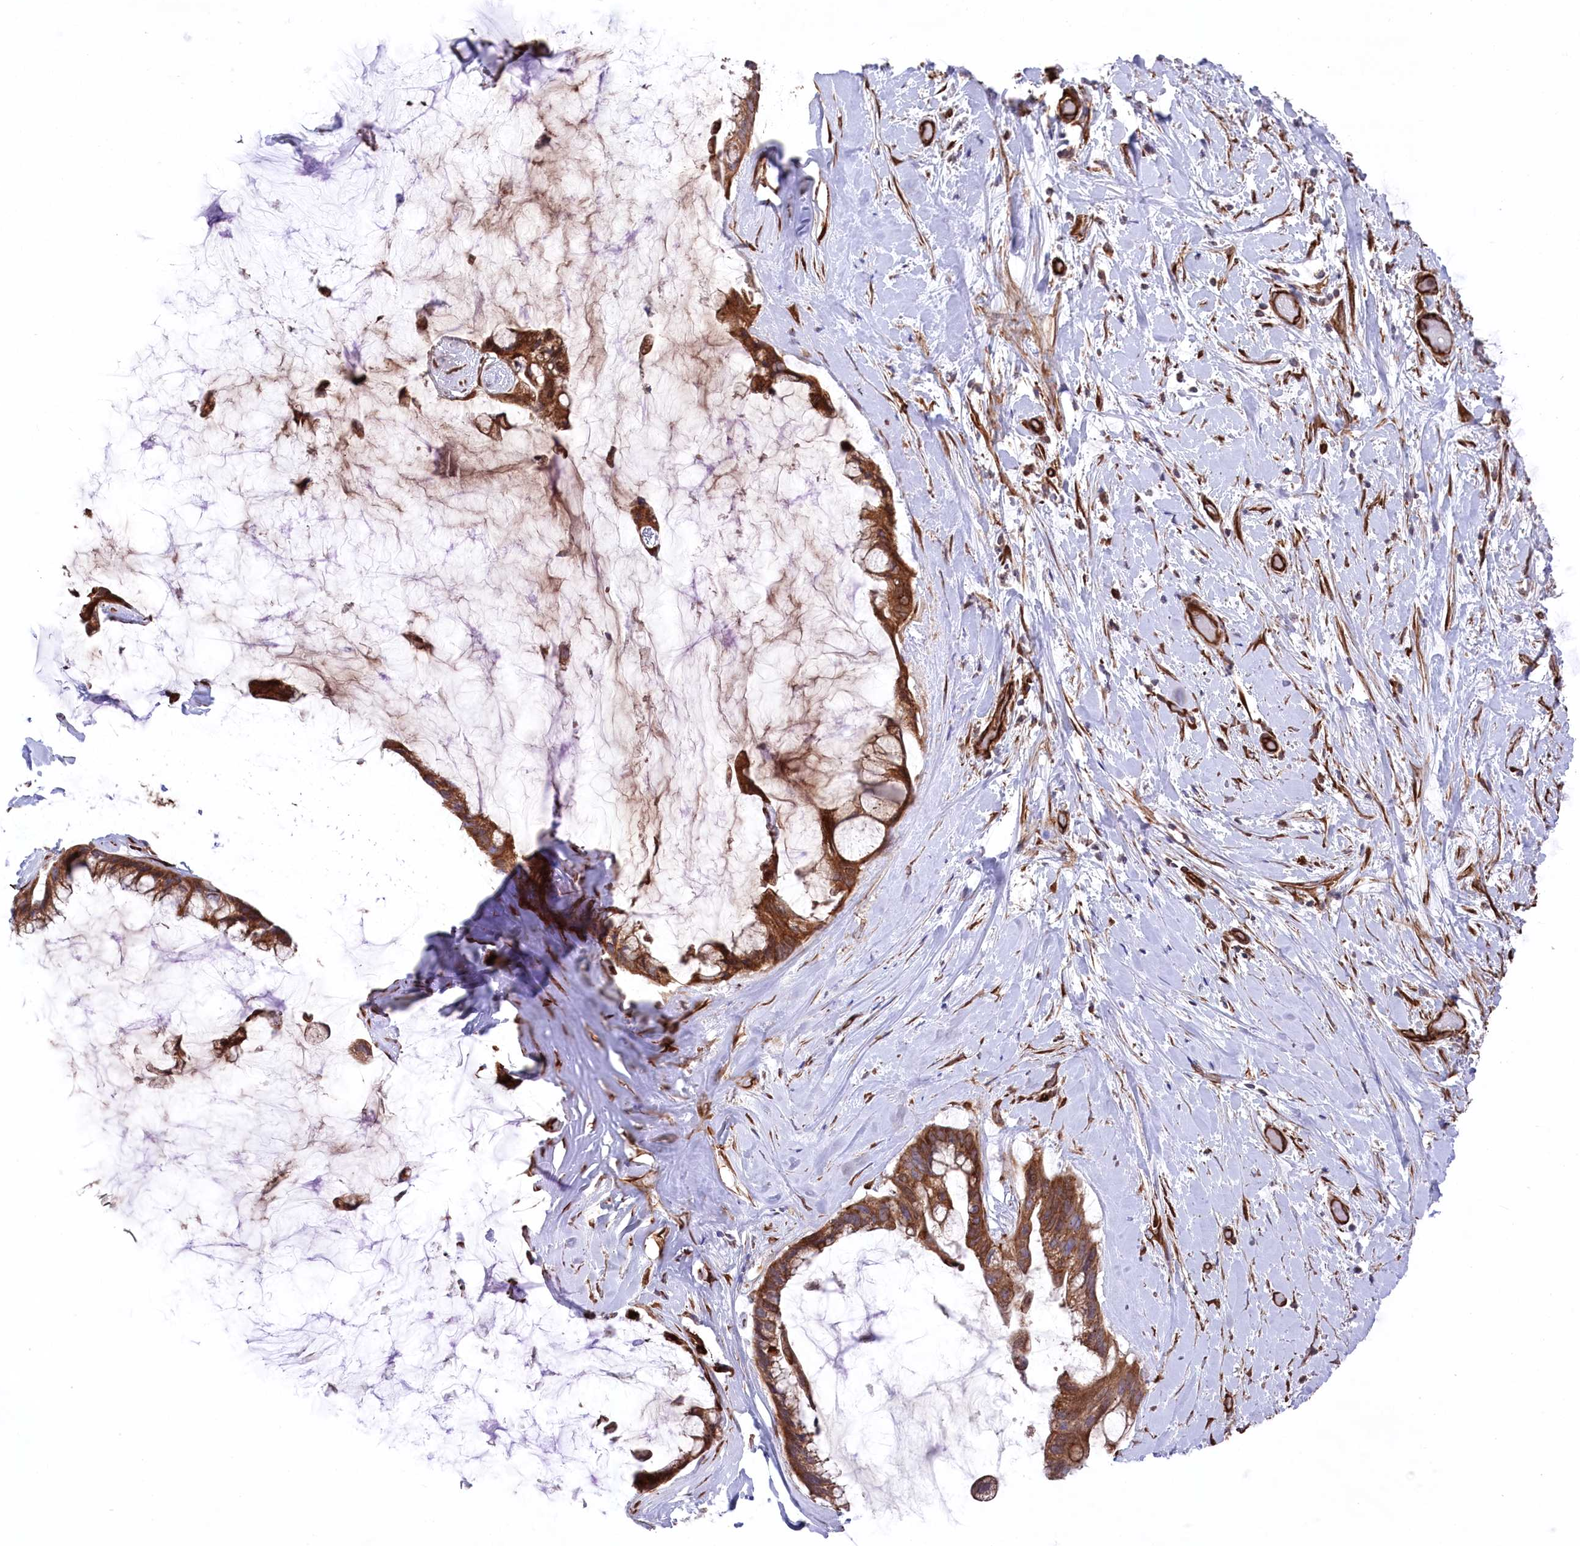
{"staining": {"intensity": "strong", "quantity": ">75%", "location": "cytoplasmic/membranous"}, "tissue": "ovarian cancer", "cell_type": "Tumor cells", "image_type": "cancer", "snomed": [{"axis": "morphology", "description": "Cystadenocarcinoma, mucinous, NOS"}, {"axis": "topography", "description": "Ovary"}], "caption": "Tumor cells reveal high levels of strong cytoplasmic/membranous expression in about >75% of cells in ovarian cancer (mucinous cystadenocarcinoma).", "gene": "MTPAP", "patient": {"sex": "female", "age": 39}}